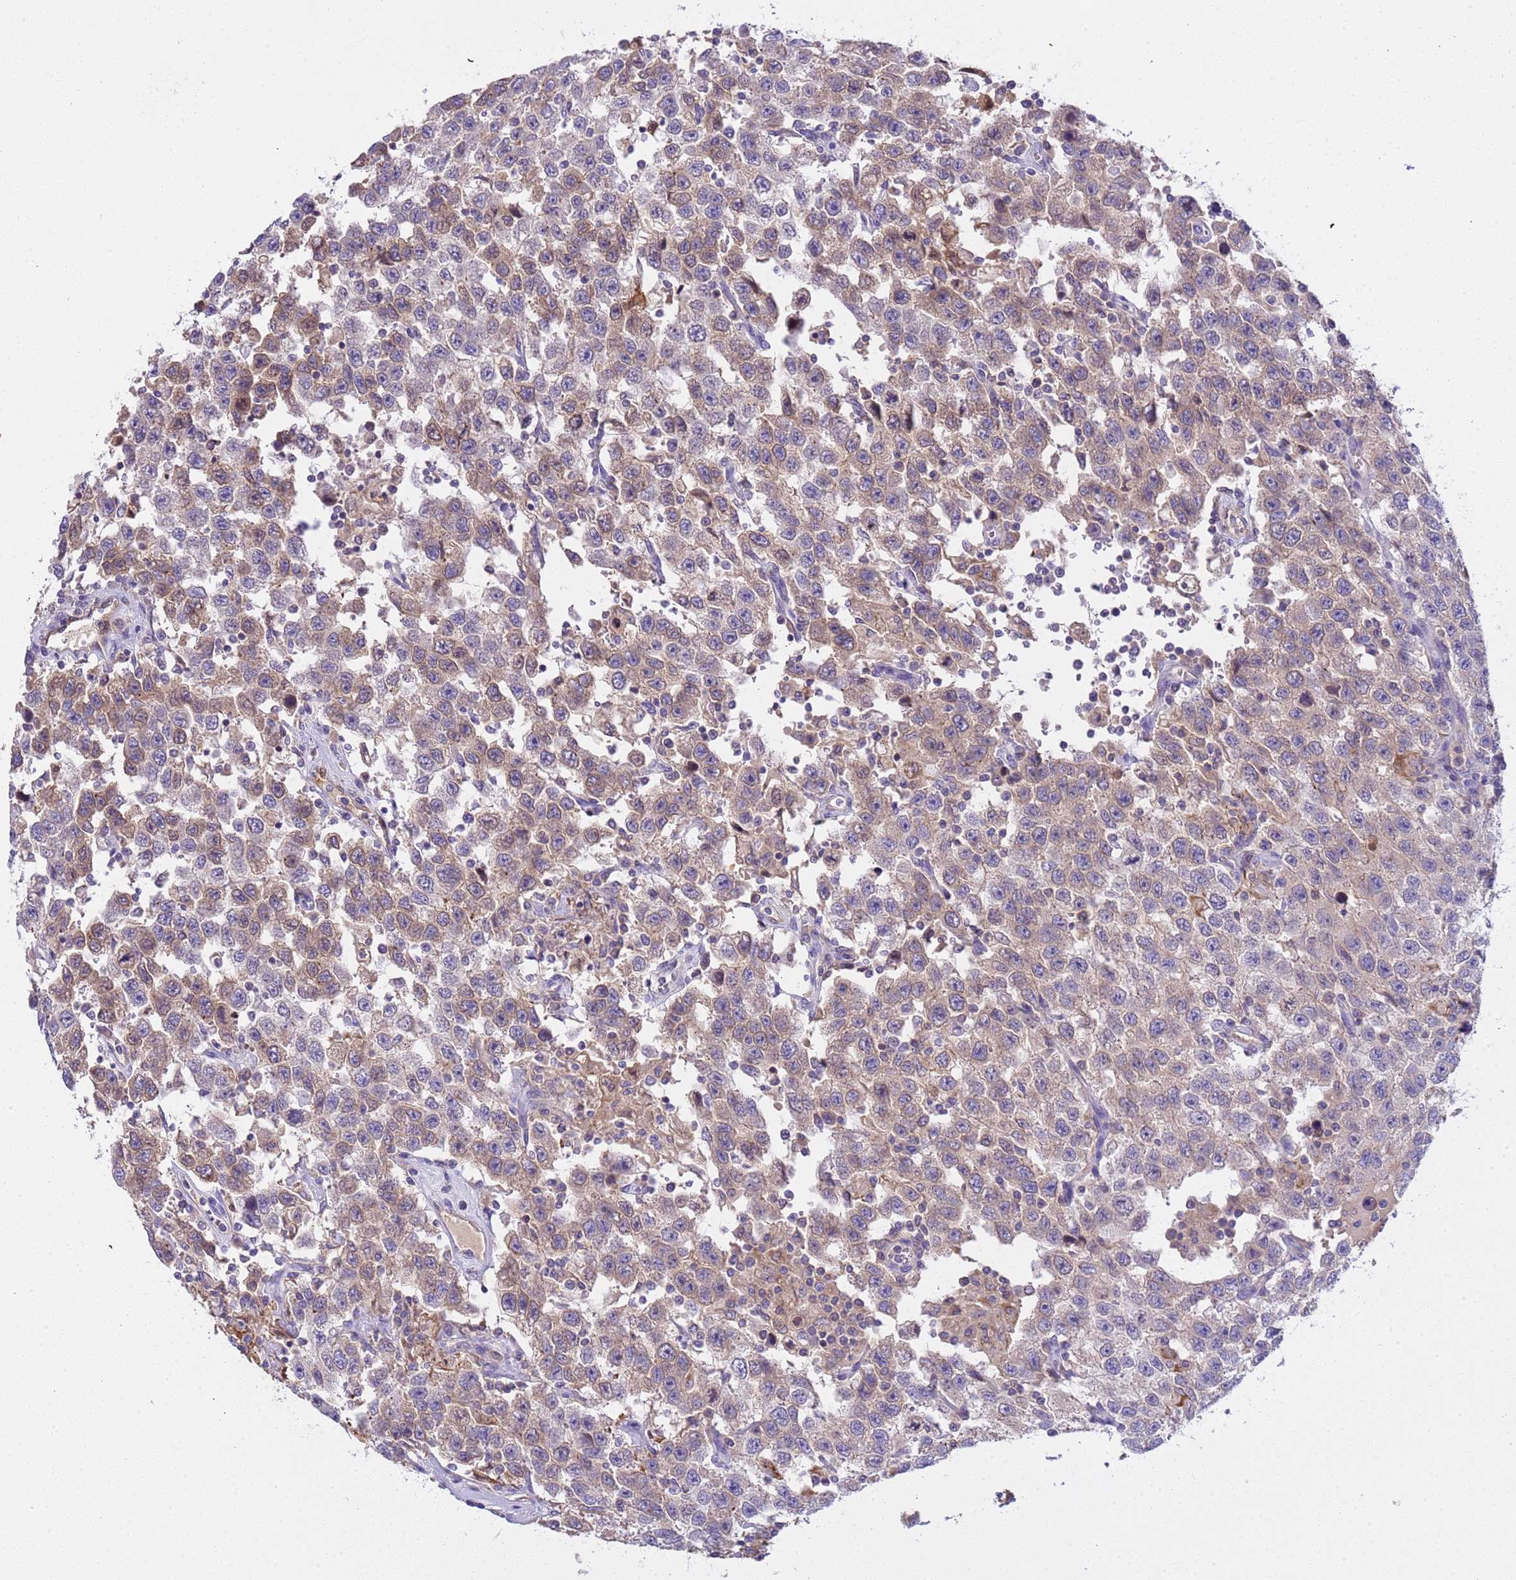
{"staining": {"intensity": "weak", "quantity": "25%-75%", "location": "cytoplasmic/membranous,nuclear"}, "tissue": "testis cancer", "cell_type": "Tumor cells", "image_type": "cancer", "snomed": [{"axis": "morphology", "description": "Seminoma, NOS"}, {"axis": "topography", "description": "Testis"}], "caption": "A low amount of weak cytoplasmic/membranous and nuclear expression is present in about 25%-75% of tumor cells in seminoma (testis) tissue. Nuclei are stained in blue.", "gene": "PLCXD3", "patient": {"sex": "male", "age": 41}}